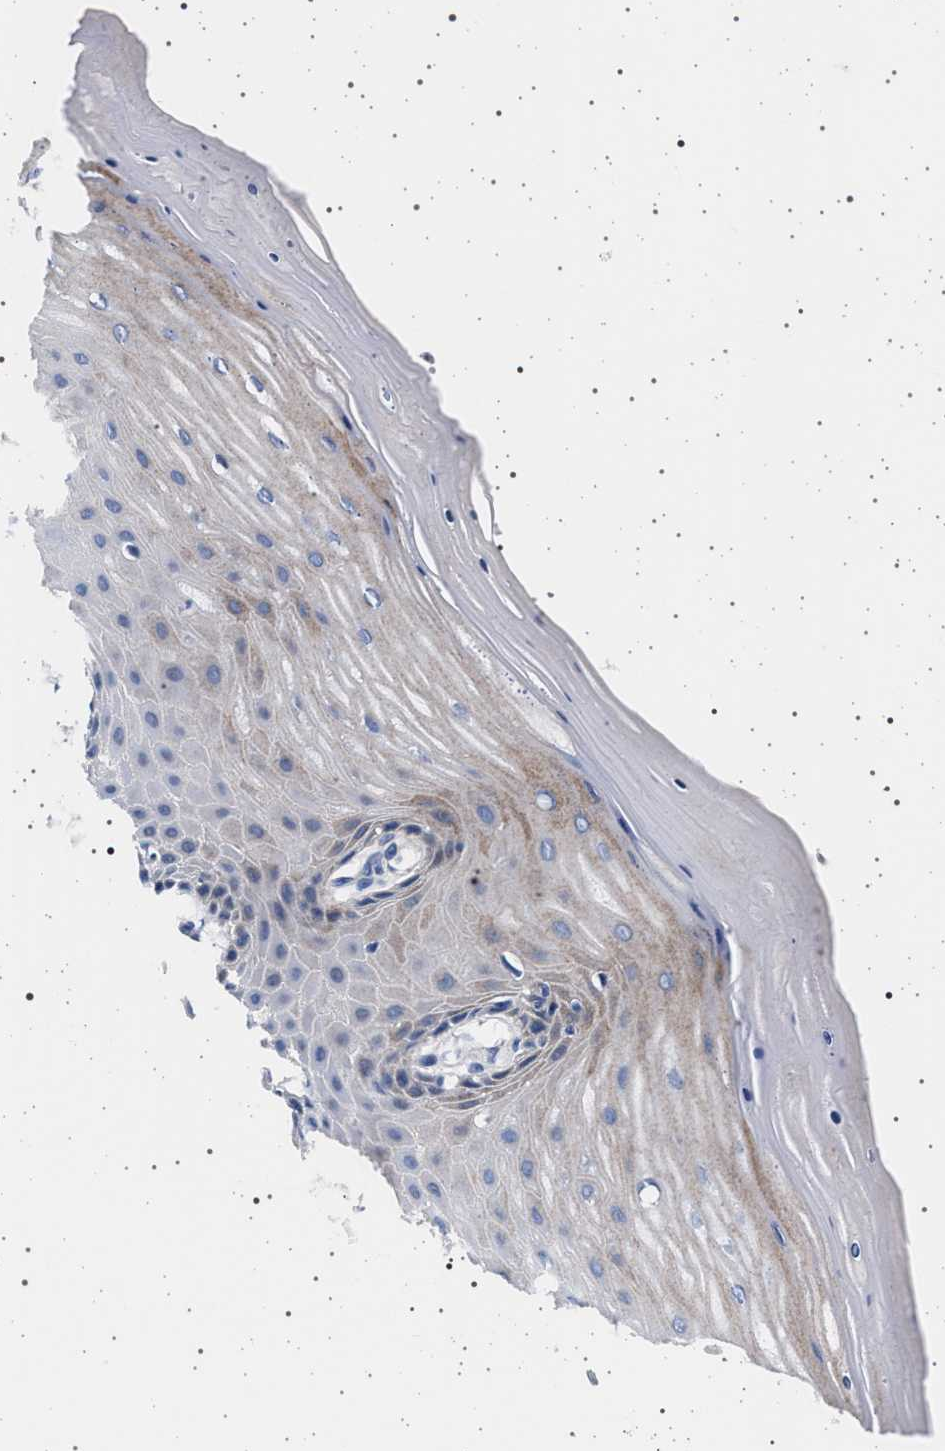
{"staining": {"intensity": "negative", "quantity": "none", "location": "none"}, "tissue": "cervix", "cell_type": "Glandular cells", "image_type": "normal", "snomed": [{"axis": "morphology", "description": "Normal tissue, NOS"}, {"axis": "topography", "description": "Cervix"}], "caption": "Glandular cells show no significant protein staining in unremarkable cervix. Nuclei are stained in blue.", "gene": "SLC9A1", "patient": {"sex": "female", "age": 55}}